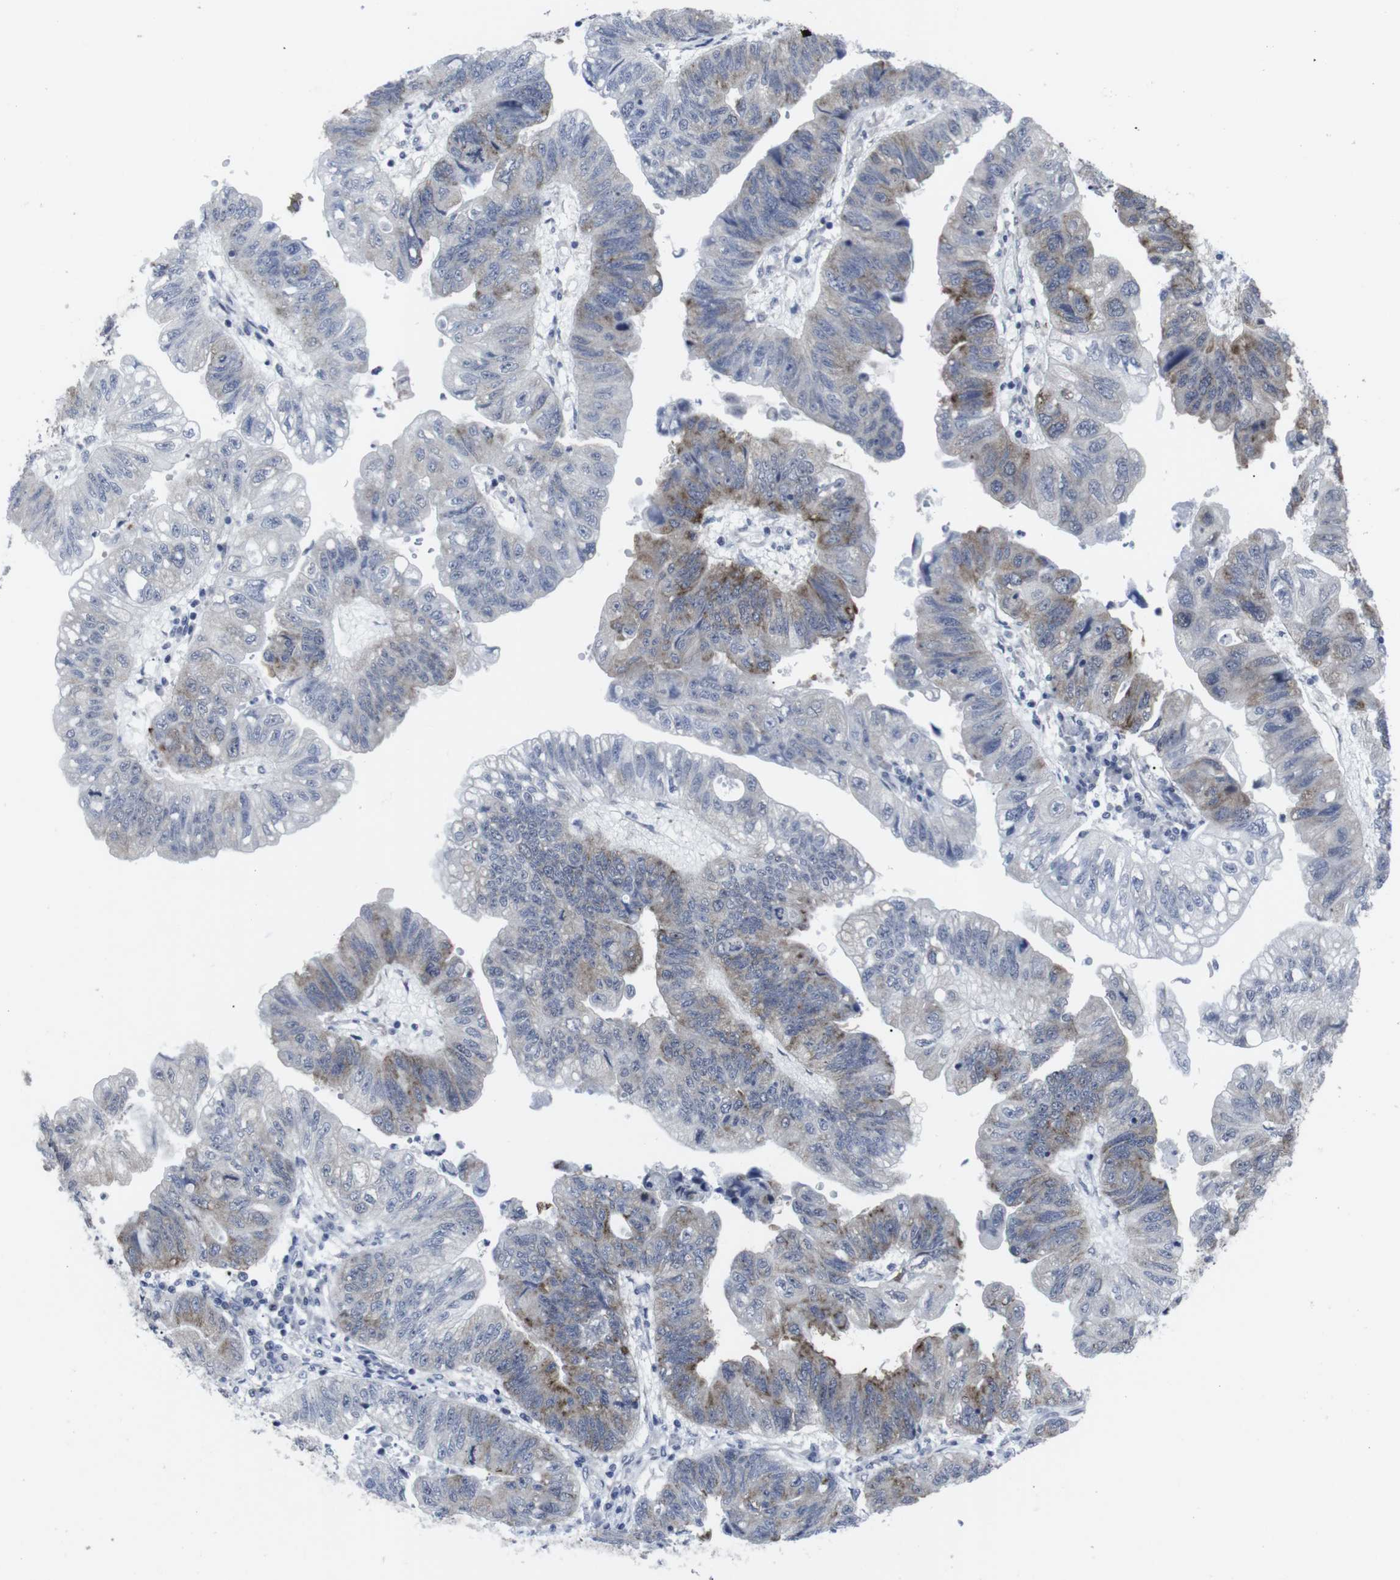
{"staining": {"intensity": "moderate", "quantity": "25%-75%", "location": "cytoplasmic/membranous"}, "tissue": "stomach cancer", "cell_type": "Tumor cells", "image_type": "cancer", "snomed": [{"axis": "morphology", "description": "Adenocarcinoma, NOS"}, {"axis": "topography", "description": "Stomach"}], "caption": "A photomicrograph showing moderate cytoplasmic/membranous expression in approximately 25%-75% of tumor cells in stomach cancer (adenocarcinoma), as visualized by brown immunohistochemical staining.", "gene": "GEMIN2", "patient": {"sex": "male", "age": 59}}